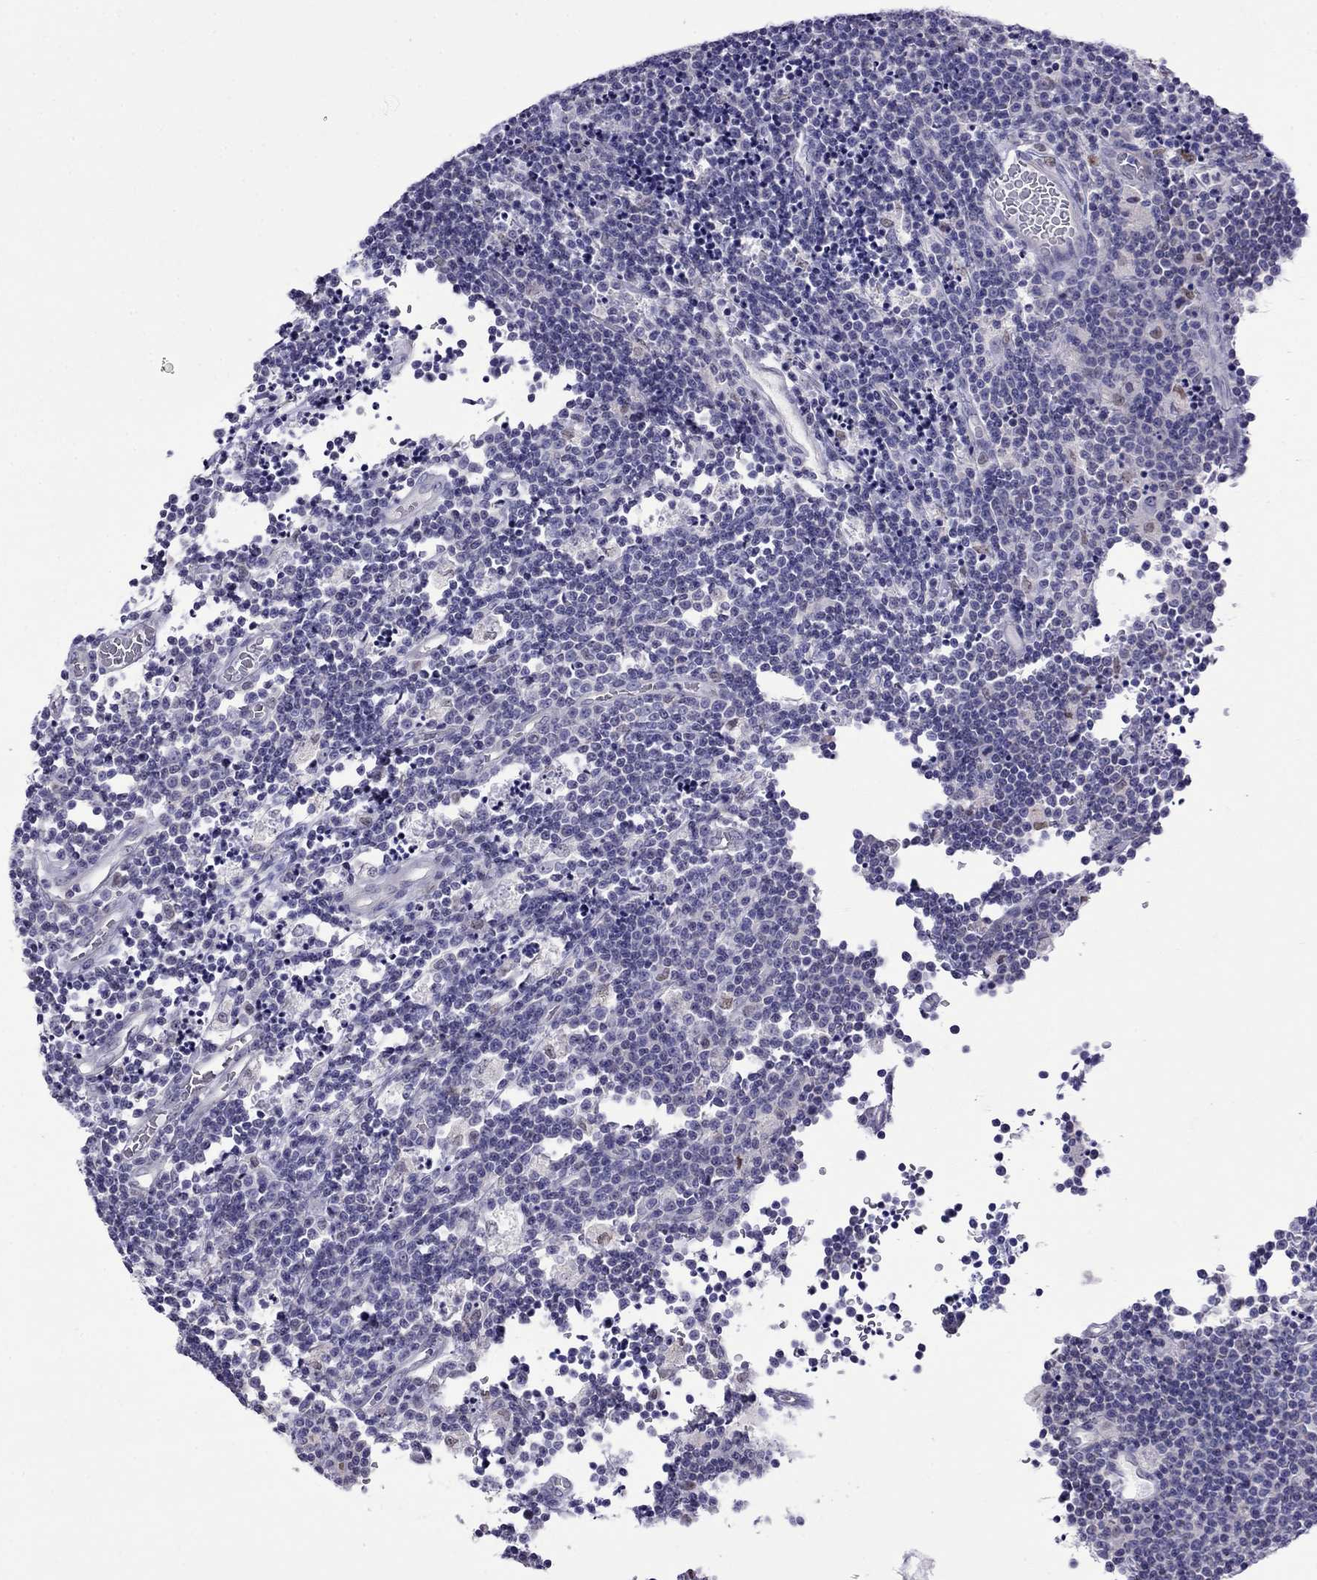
{"staining": {"intensity": "negative", "quantity": "none", "location": "none"}, "tissue": "lymphoma", "cell_type": "Tumor cells", "image_type": "cancer", "snomed": [{"axis": "morphology", "description": "Malignant lymphoma, non-Hodgkin's type, Low grade"}, {"axis": "topography", "description": "Brain"}], "caption": "Image shows no significant protein staining in tumor cells of lymphoma.", "gene": "MPZ", "patient": {"sex": "female", "age": 66}}